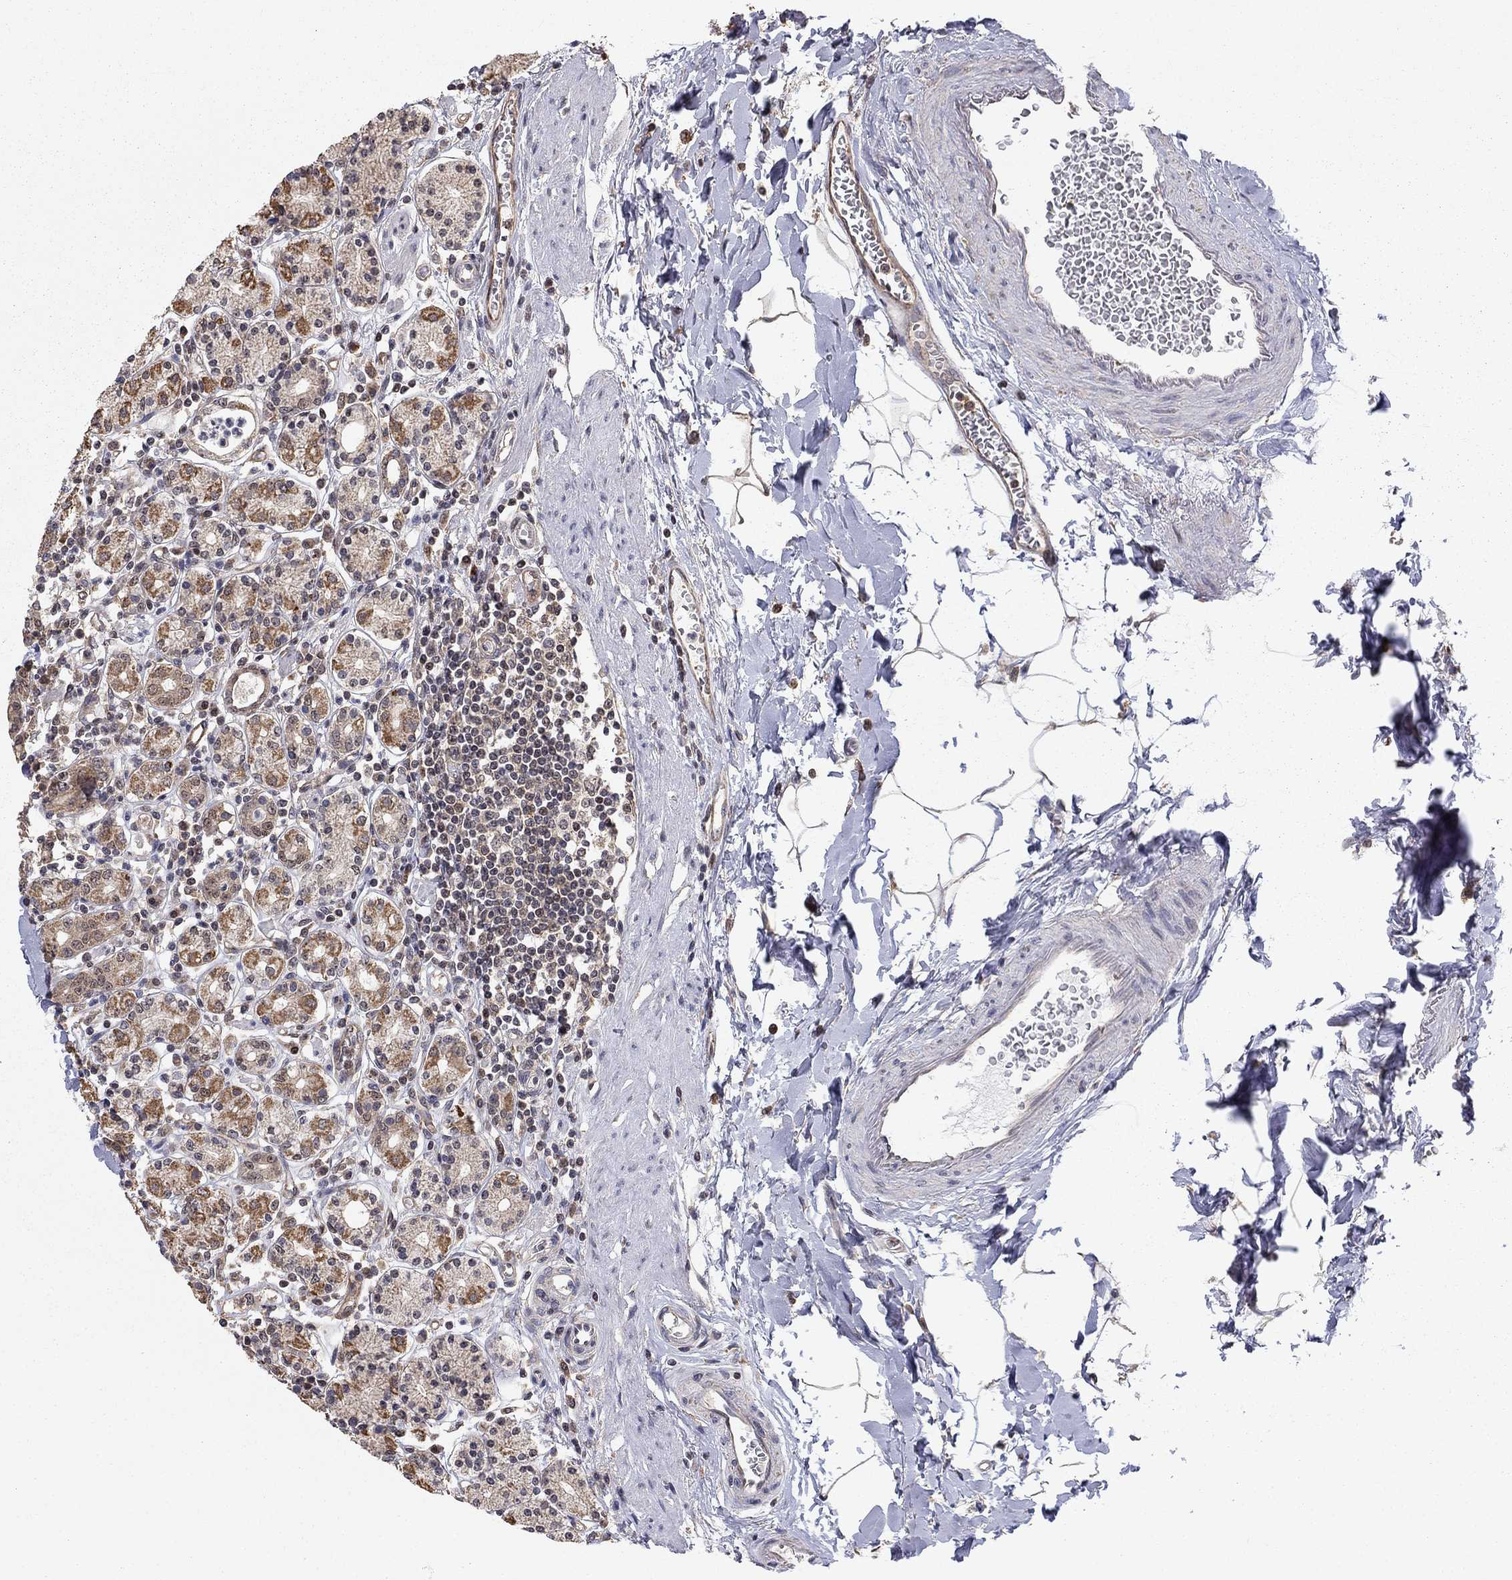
{"staining": {"intensity": "moderate", "quantity": "25%-75%", "location": "cytoplasmic/membranous,nuclear"}, "tissue": "stomach", "cell_type": "Glandular cells", "image_type": "normal", "snomed": [{"axis": "morphology", "description": "Normal tissue, NOS"}, {"axis": "topography", "description": "Stomach, upper"}, {"axis": "topography", "description": "Stomach"}], "caption": "Benign stomach reveals moderate cytoplasmic/membranous,nuclear positivity in approximately 25%-75% of glandular cells, visualized by immunohistochemistry. (IHC, brightfield microscopy, high magnification).", "gene": "TDP1", "patient": {"sex": "male", "age": 62}}